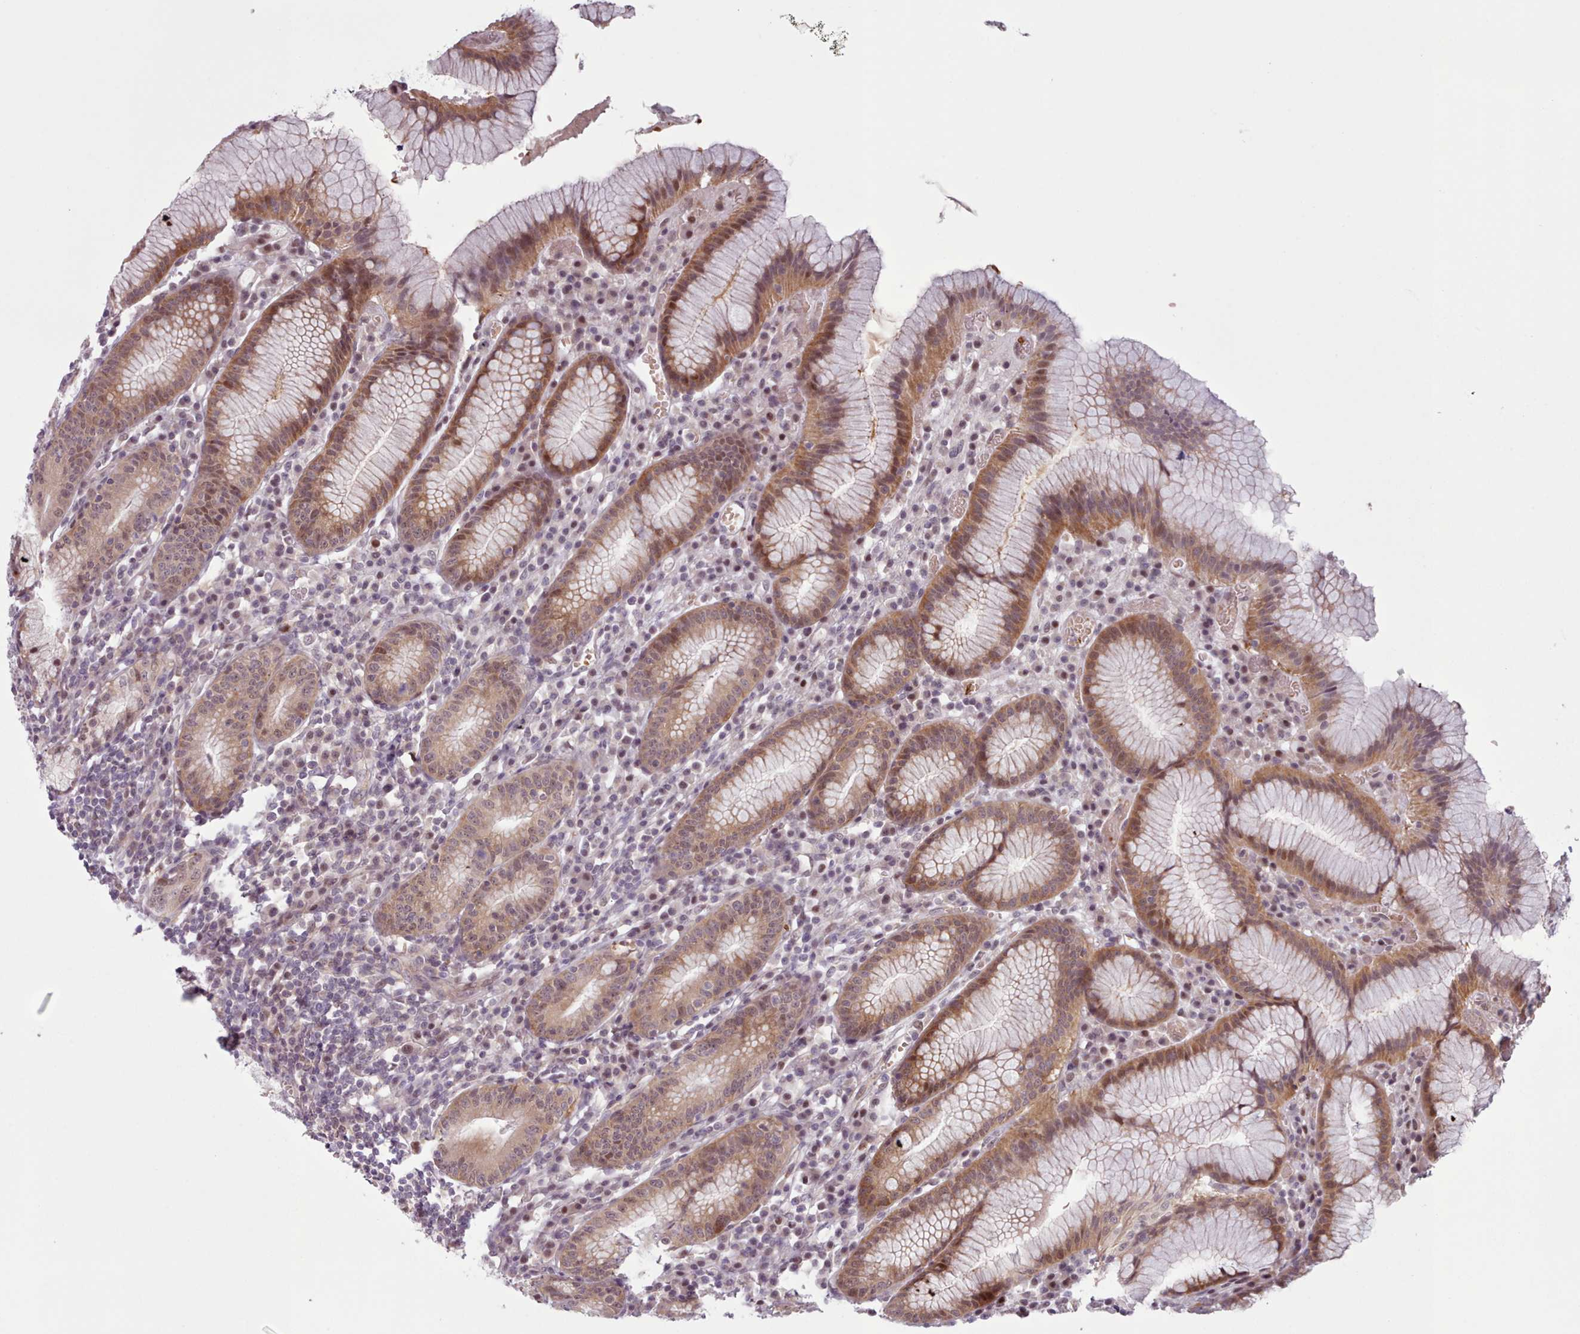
{"staining": {"intensity": "moderate", "quantity": ">75%", "location": "cytoplasmic/membranous,nuclear"}, "tissue": "stomach", "cell_type": "Glandular cells", "image_type": "normal", "snomed": [{"axis": "morphology", "description": "Normal tissue, NOS"}, {"axis": "topography", "description": "Stomach"}], "caption": "DAB (3,3'-diaminobenzidine) immunohistochemical staining of unremarkable stomach demonstrates moderate cytoplasmic/membranous,nuclear protein positivity in approximately >75% of glandular cells. (brown staining indicates protein expression, while blue staining denotes nuclei).", "gene": "KBTBD6", "patient": {"sex": "male", "age": 55}}